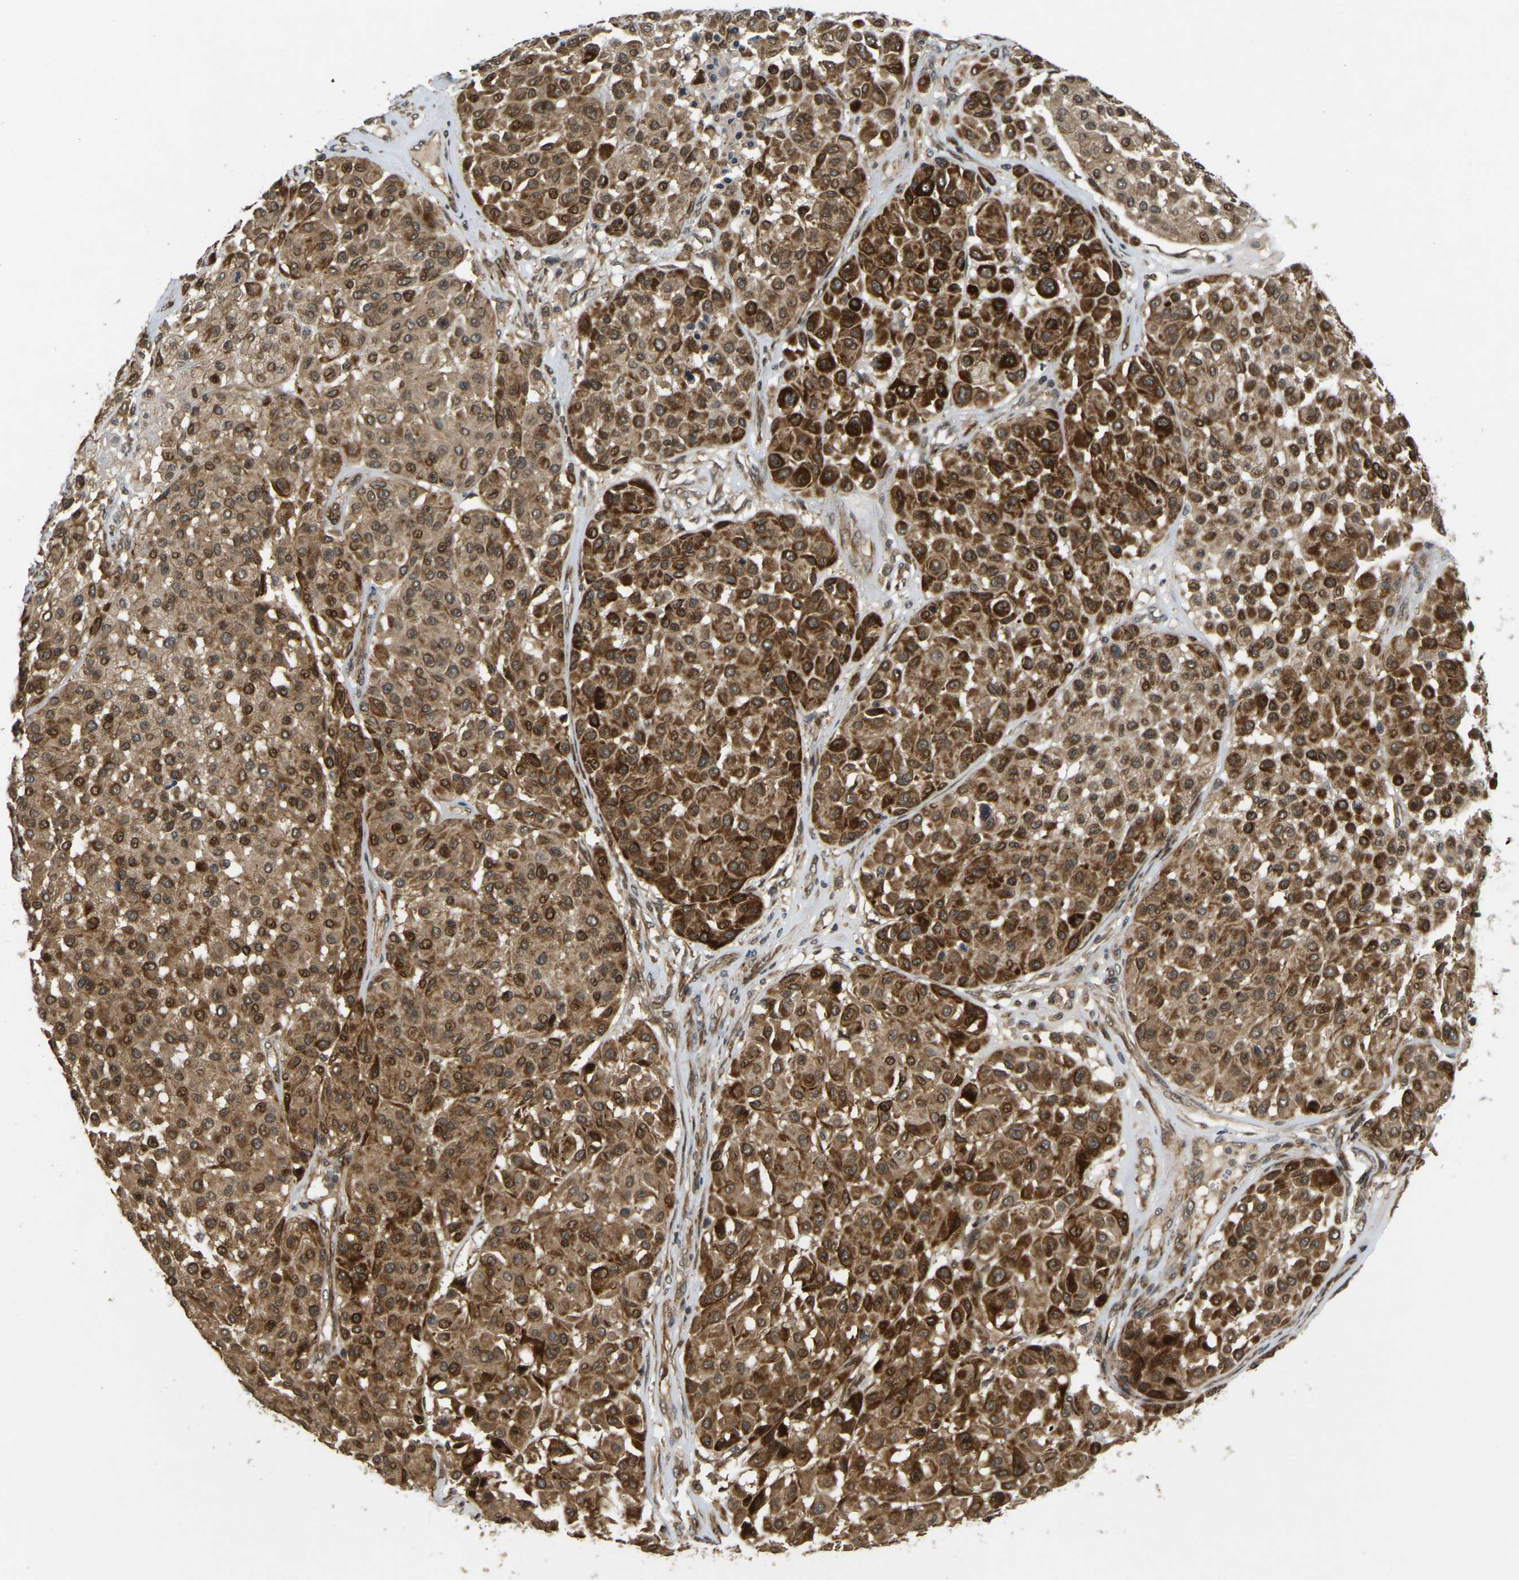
{"staining": {"intensity": "strong", "quantity": ">75%", "location": "cytoplasmic/membranous,nuclear"}, "tissue": "melanoma", "cell_type": "Tumor cells", "image_type": "cancer", "snomed": [{"axis": "morphology", "description": "Malignant melanoma, Metastatic site"}, {"axis": "topography", "description": "Soft tissue"}], "caption": "This is a photomicrograph of immunohistochemistry (IHC) staining of malignant melanoma (metastatic site), which shows strong positivity in the cytoplasmic/membranous and nuclear of tumor cells.", "gene": "KIAA1549", "patient": {"sex": "male", "age": 41}}